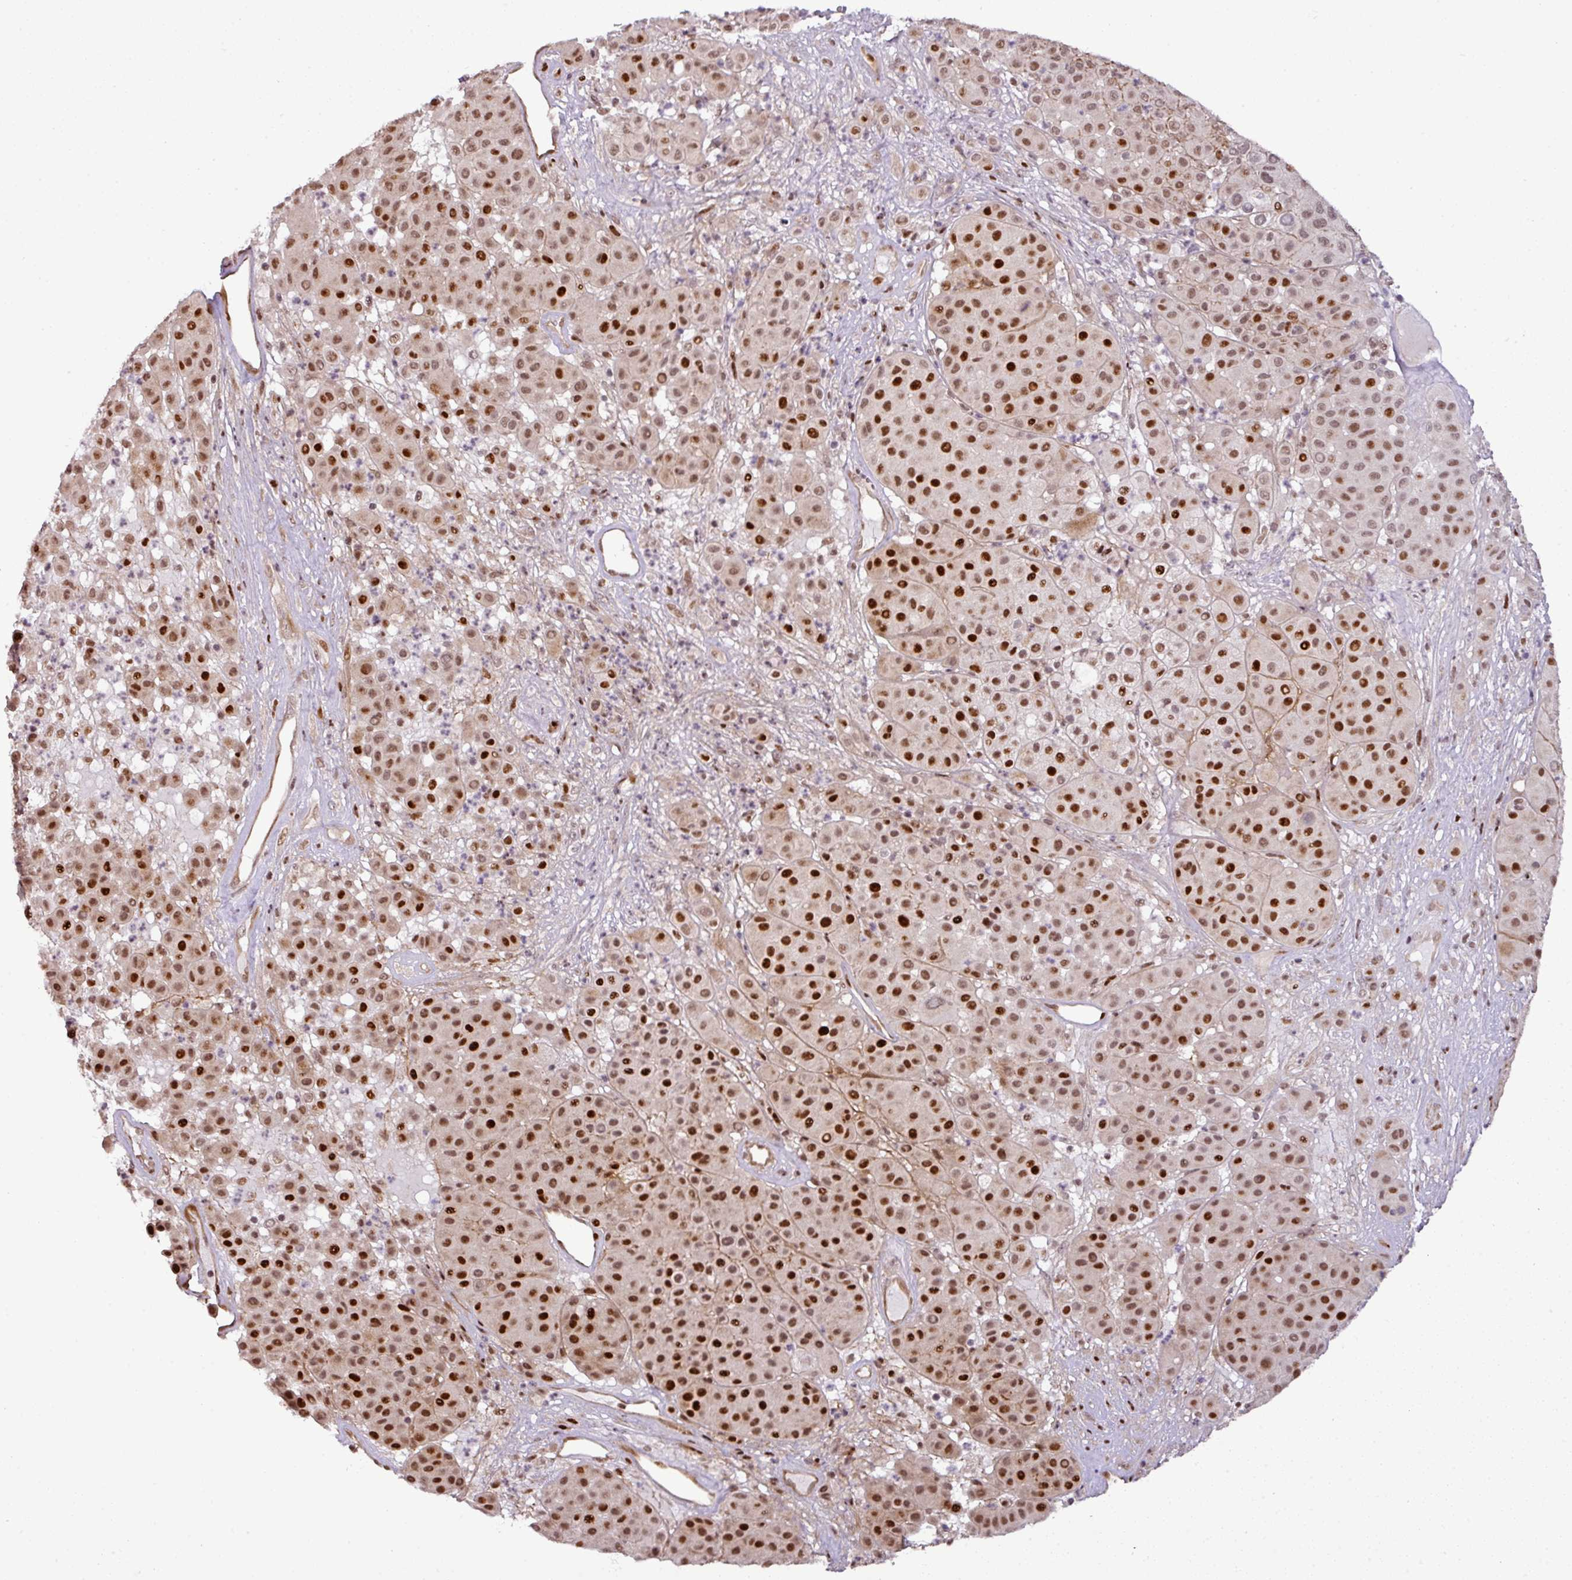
{"staining": {"intensity": "strong", "quantity": ">75%", "location": "nuclear"}, "tissue": "melanoma", "cell_type": "Tumor cells", "image_type": "cancer", "snomed": [{"axis": "morphology", "description": "Malignant melanoma, Metastatic site"}, {"axis": "topography", "description": "Smooth muscle"}], "caption": "Tumor cells show strong nuclear positivity in about >75% of cells in malignant melanoma (metastatic site).", "gene": "MYSM1", "patient": {"sex": "male", "age": 41}}